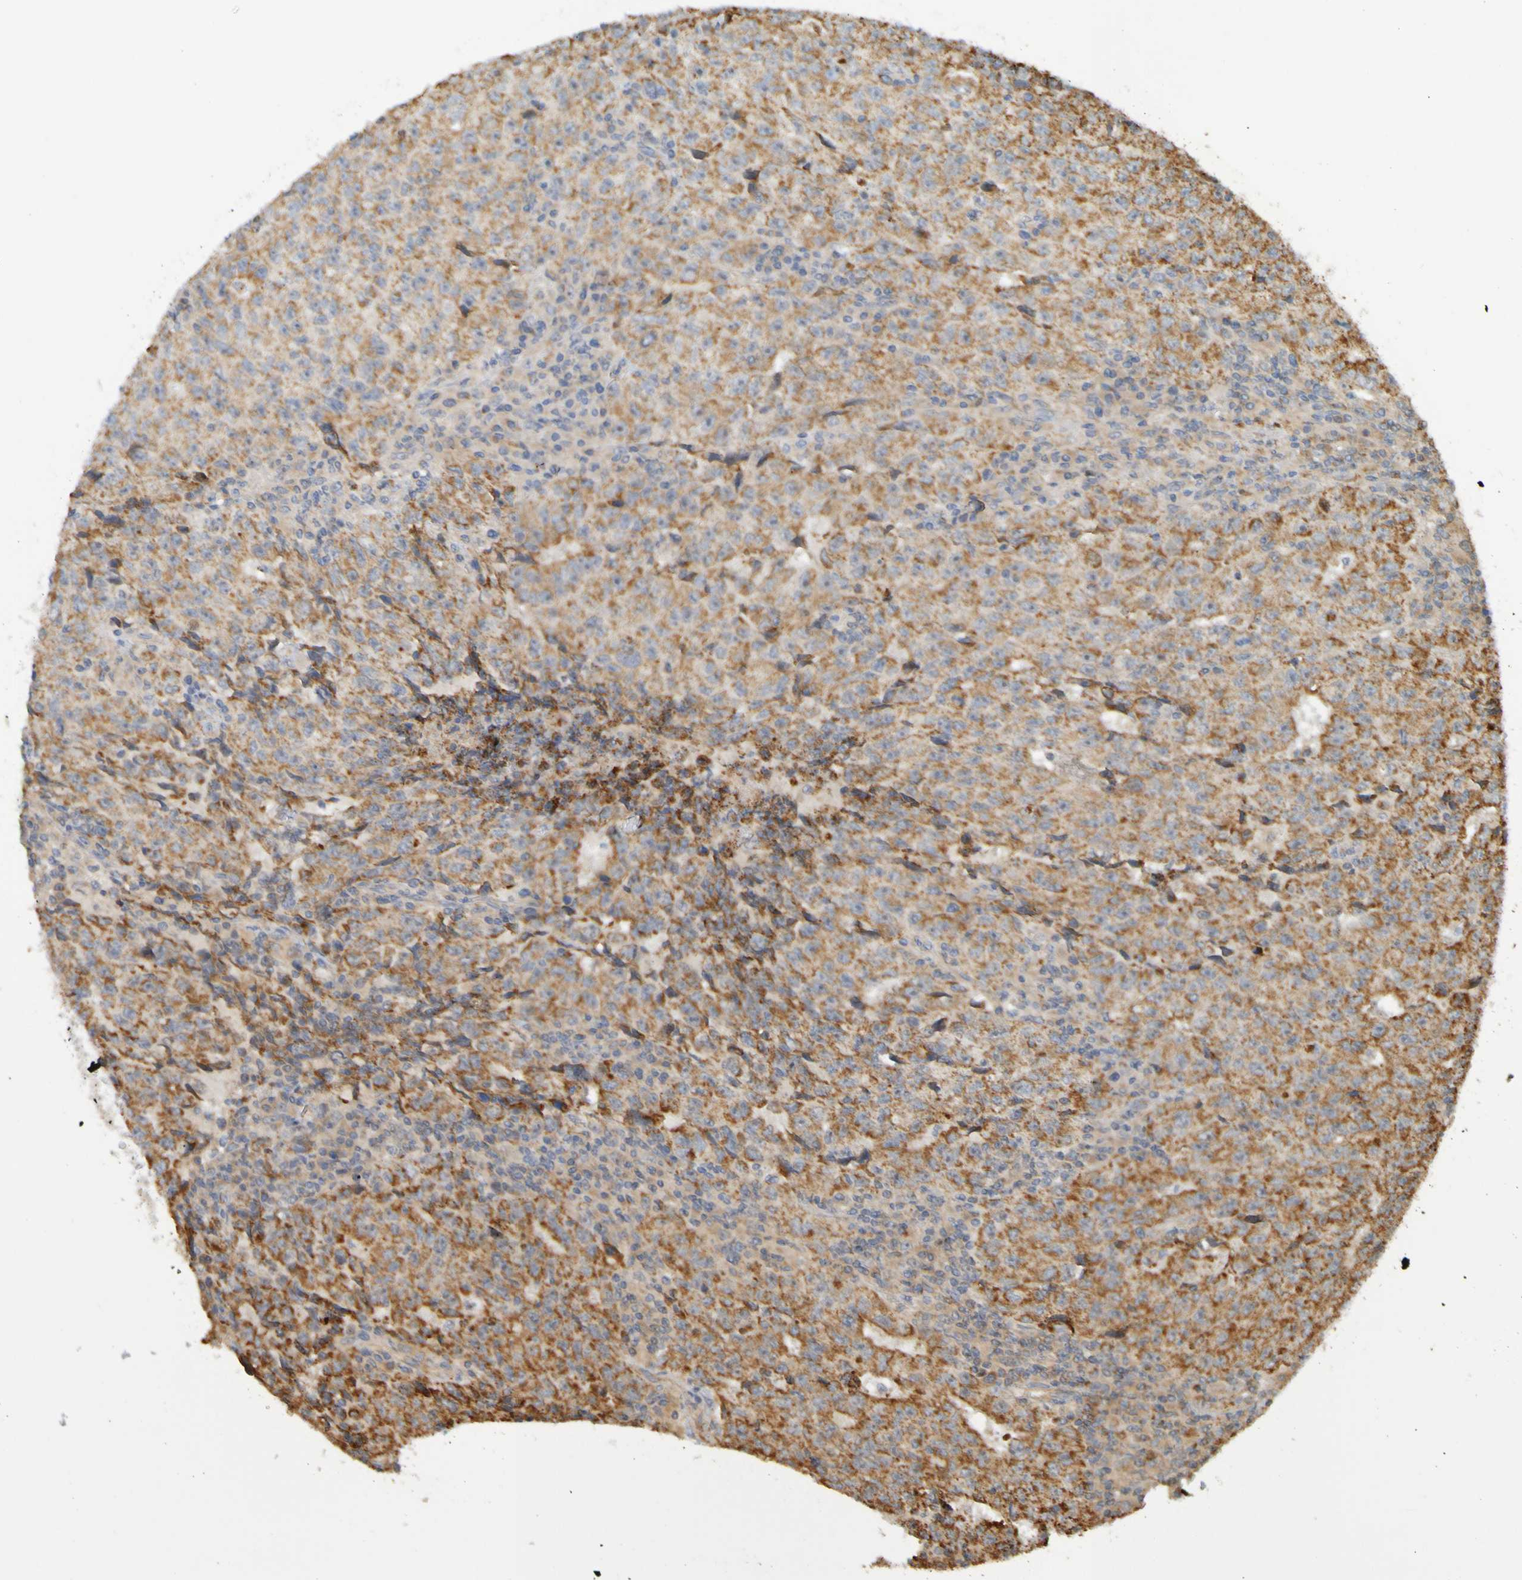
{"staining": {"intensity": "moderate", "quantity": ">75%", "location": "cytoplasmic/membranous"}, "tissue": "testis cancer", "cell_type": "Tumor cells", "image_type": "cancer", "snomed": [{"axis": "morphology", "description": "Necrosis, NOS"}, {"axis": "morphology", "description": "Carcinoma, Embryonal, NOS"}, {"axis": "topography", "description": "Testis"}], "caption": "Testis cancer (embryonal carcinoma) stained for a protein (brown) exhibits moderate cytoplasmic/membranous positive staining in about >75% of tumor cells.", "gene": "TMBIM1", "patient": {"sex": "male", "age": 19}}